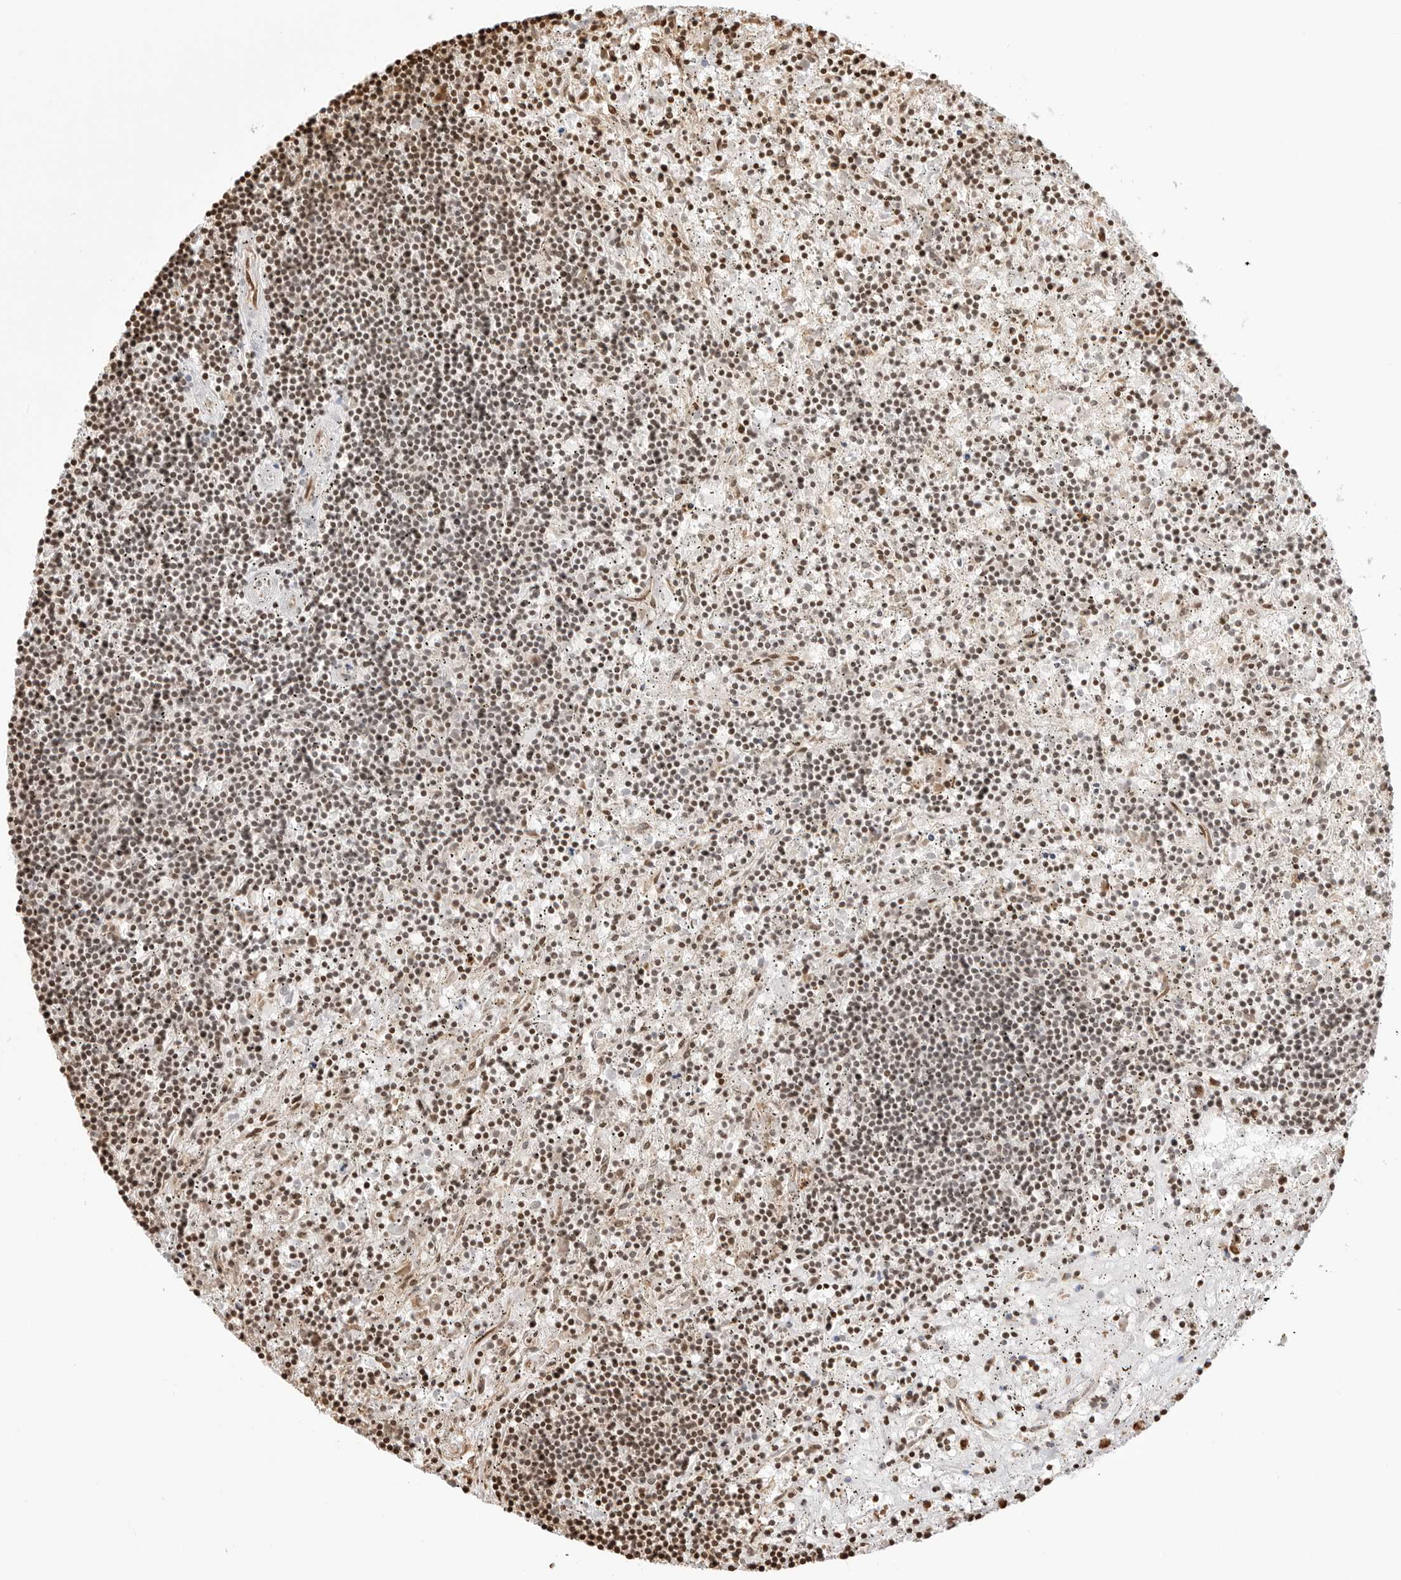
{"staining": {"intensity": "moderate", "quantity": "25%-75%", "location": "nuclear"}, "tissue": "lymphoma", "cell_type": "Tumor cells", "image_type": "cancer", "snomed": [{"axis": "morphology", "description": "Malignant lymphoma, non-Hodgkin's type, Low grade"}, {"axis": "topography", "description": "Spleen"}], "caption": "Malignant lymphoma, non-Hodgkin's type (low-grade) stained with a brown dye exhibits moderate nuclear positive staining in about 25%-75% of tumor cells.", "gene": "FKBP14", "patient": {"sex": "male", "age": 76}}